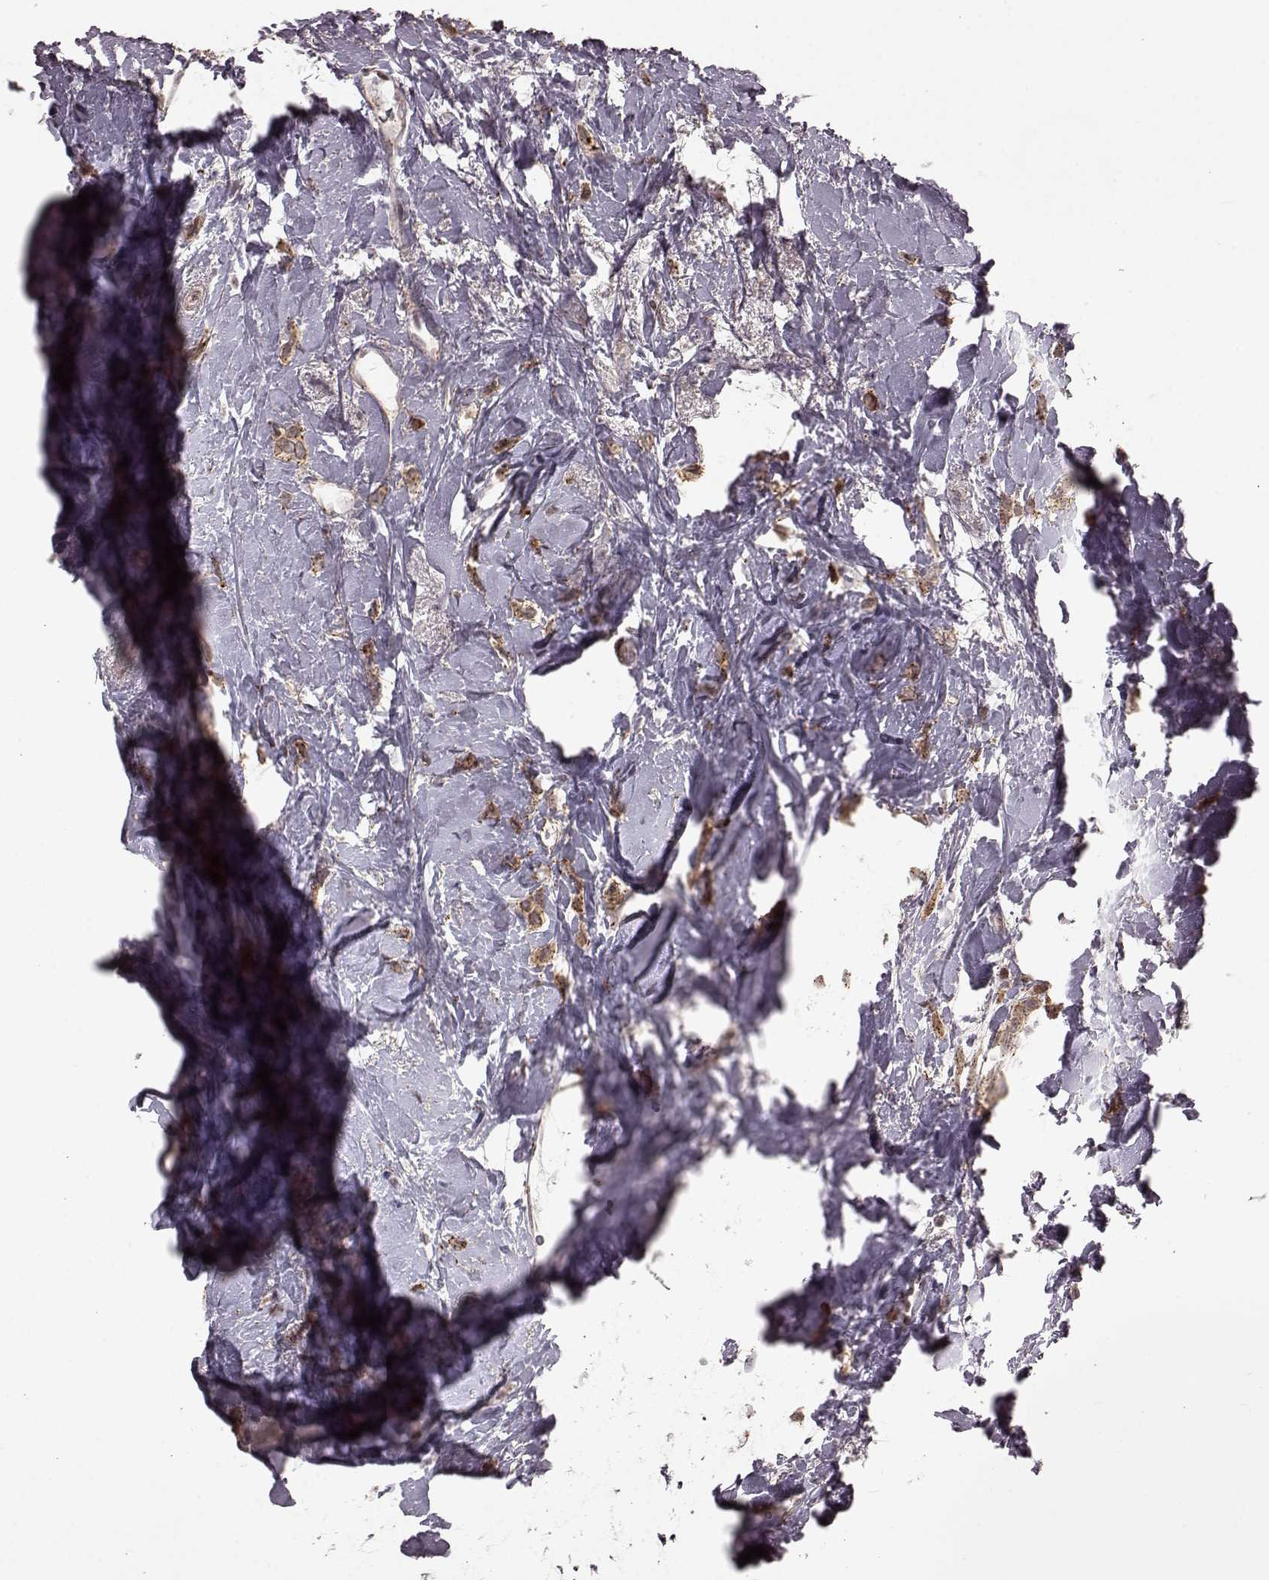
{"staining": {"intensity": "moderate", "quantity": ">75%", "location": "cytoplasmic/membranous"}, "tissue": "breast cancer", "cell_type": "Tumor cells", "image_type": "cancer", "snomed": [{"axis": "morphology", "description": "Lobular carcinoma"}, {"axis": "topography", "description": "Breast"}], "caption": "The histopathology image shows immunohistochemical staining of breast cancer (lobular carcinoma). There is moderate cytoplasmic/membranous expression is seen in approximately >75% of tumor cells.", "gene": "GSS", "patient": {"sex": "female", "age": 66}}